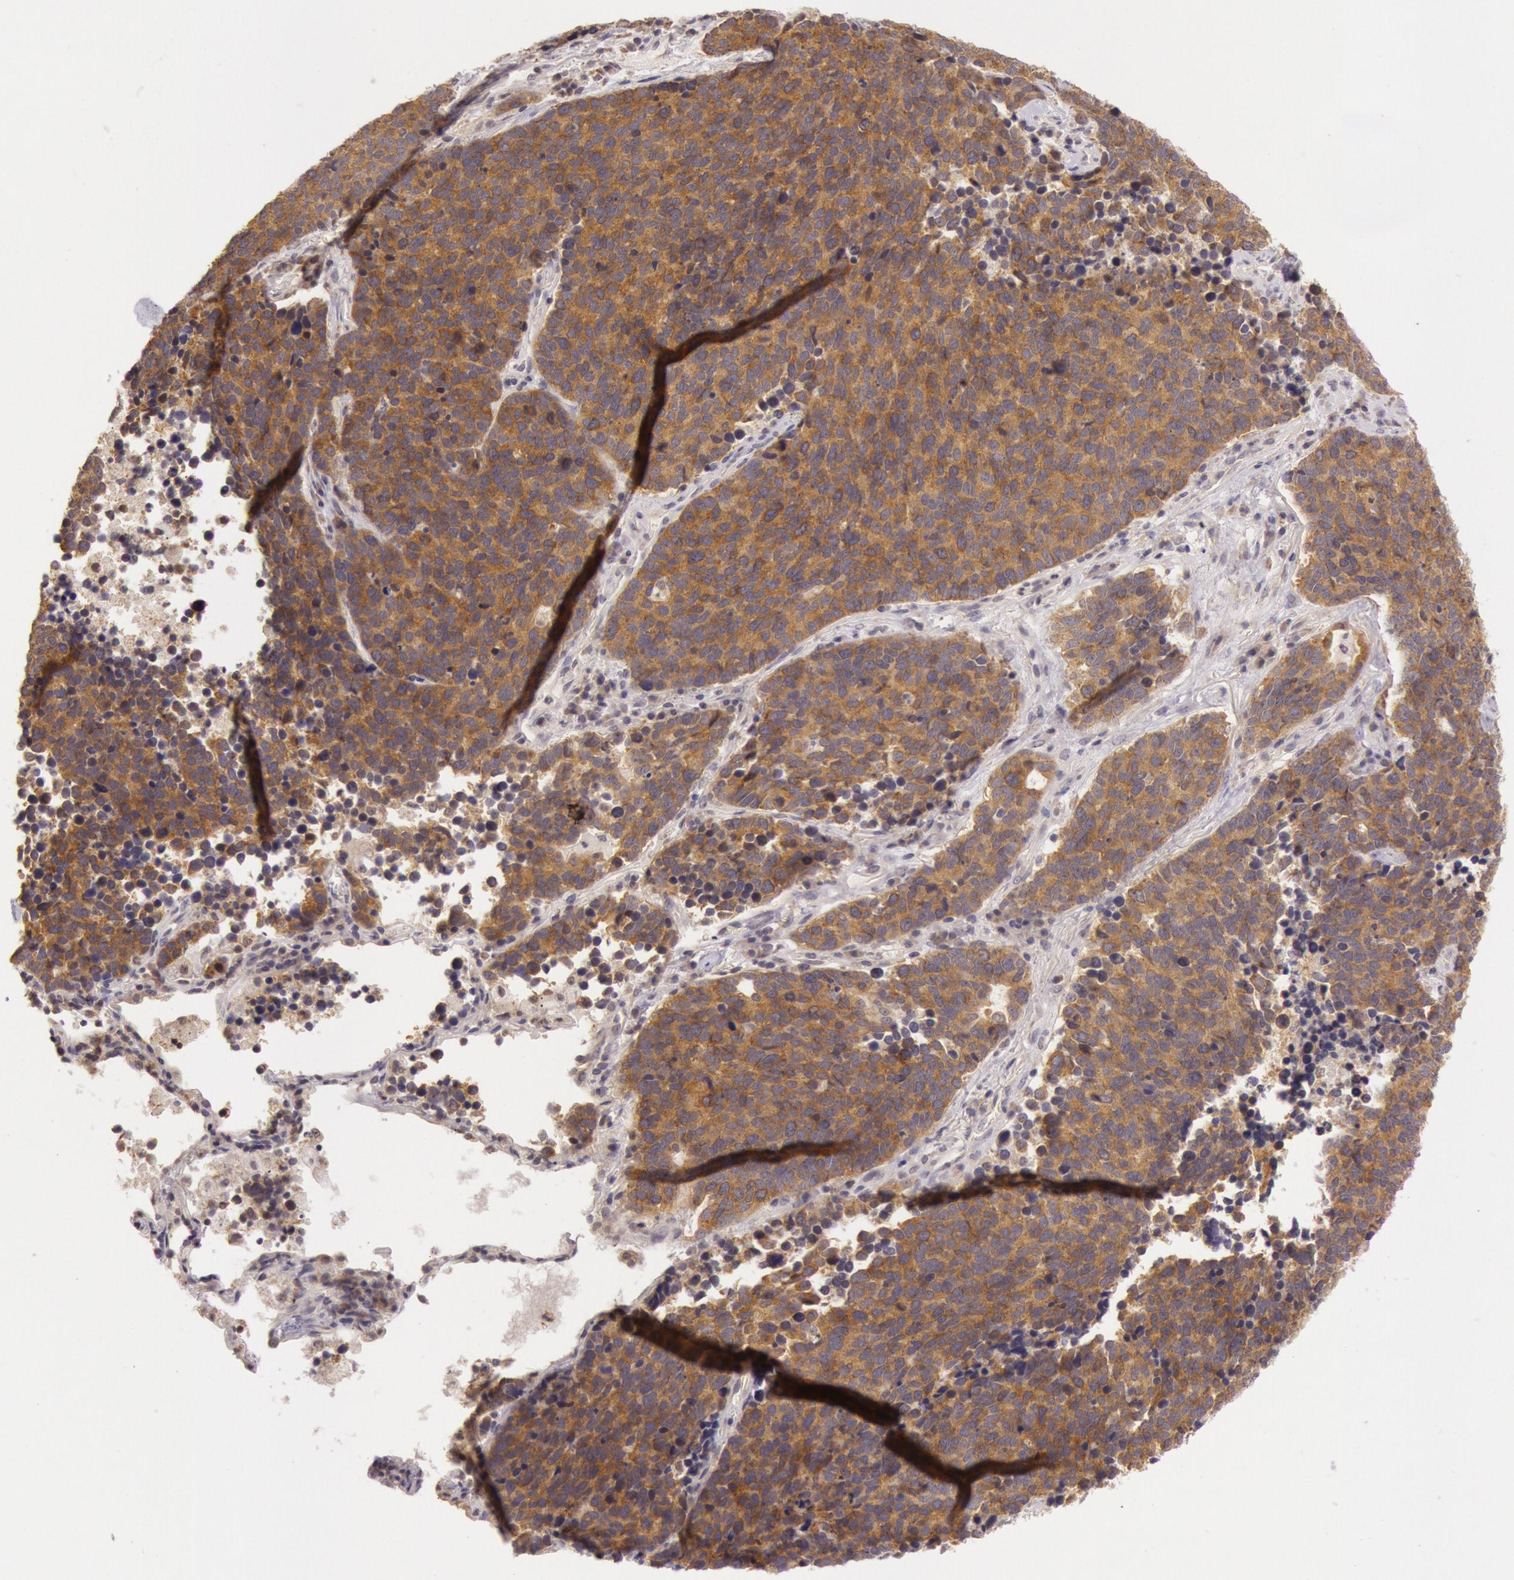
{"staining": {"intensity": "strong", "quantity": ">75%", "location": "cytoplasmic/membranous"}, "tissue": "lung cancer", "cell_type": "Tumor cells", "image_type": "cancer", "snomed": [{"axis": "morphology", "description": "Neoplasm, malignant, NOS"}, {"axis": "topography", "description": "Lung"}], "caption": "A high amount of strong cytoplasmic/membranous expression is present in about >75% of tumor cells in malignant neoplasm (lung) tissue.", "gene": "CDK16", "patient": {"sex": "female", "age": 75}}